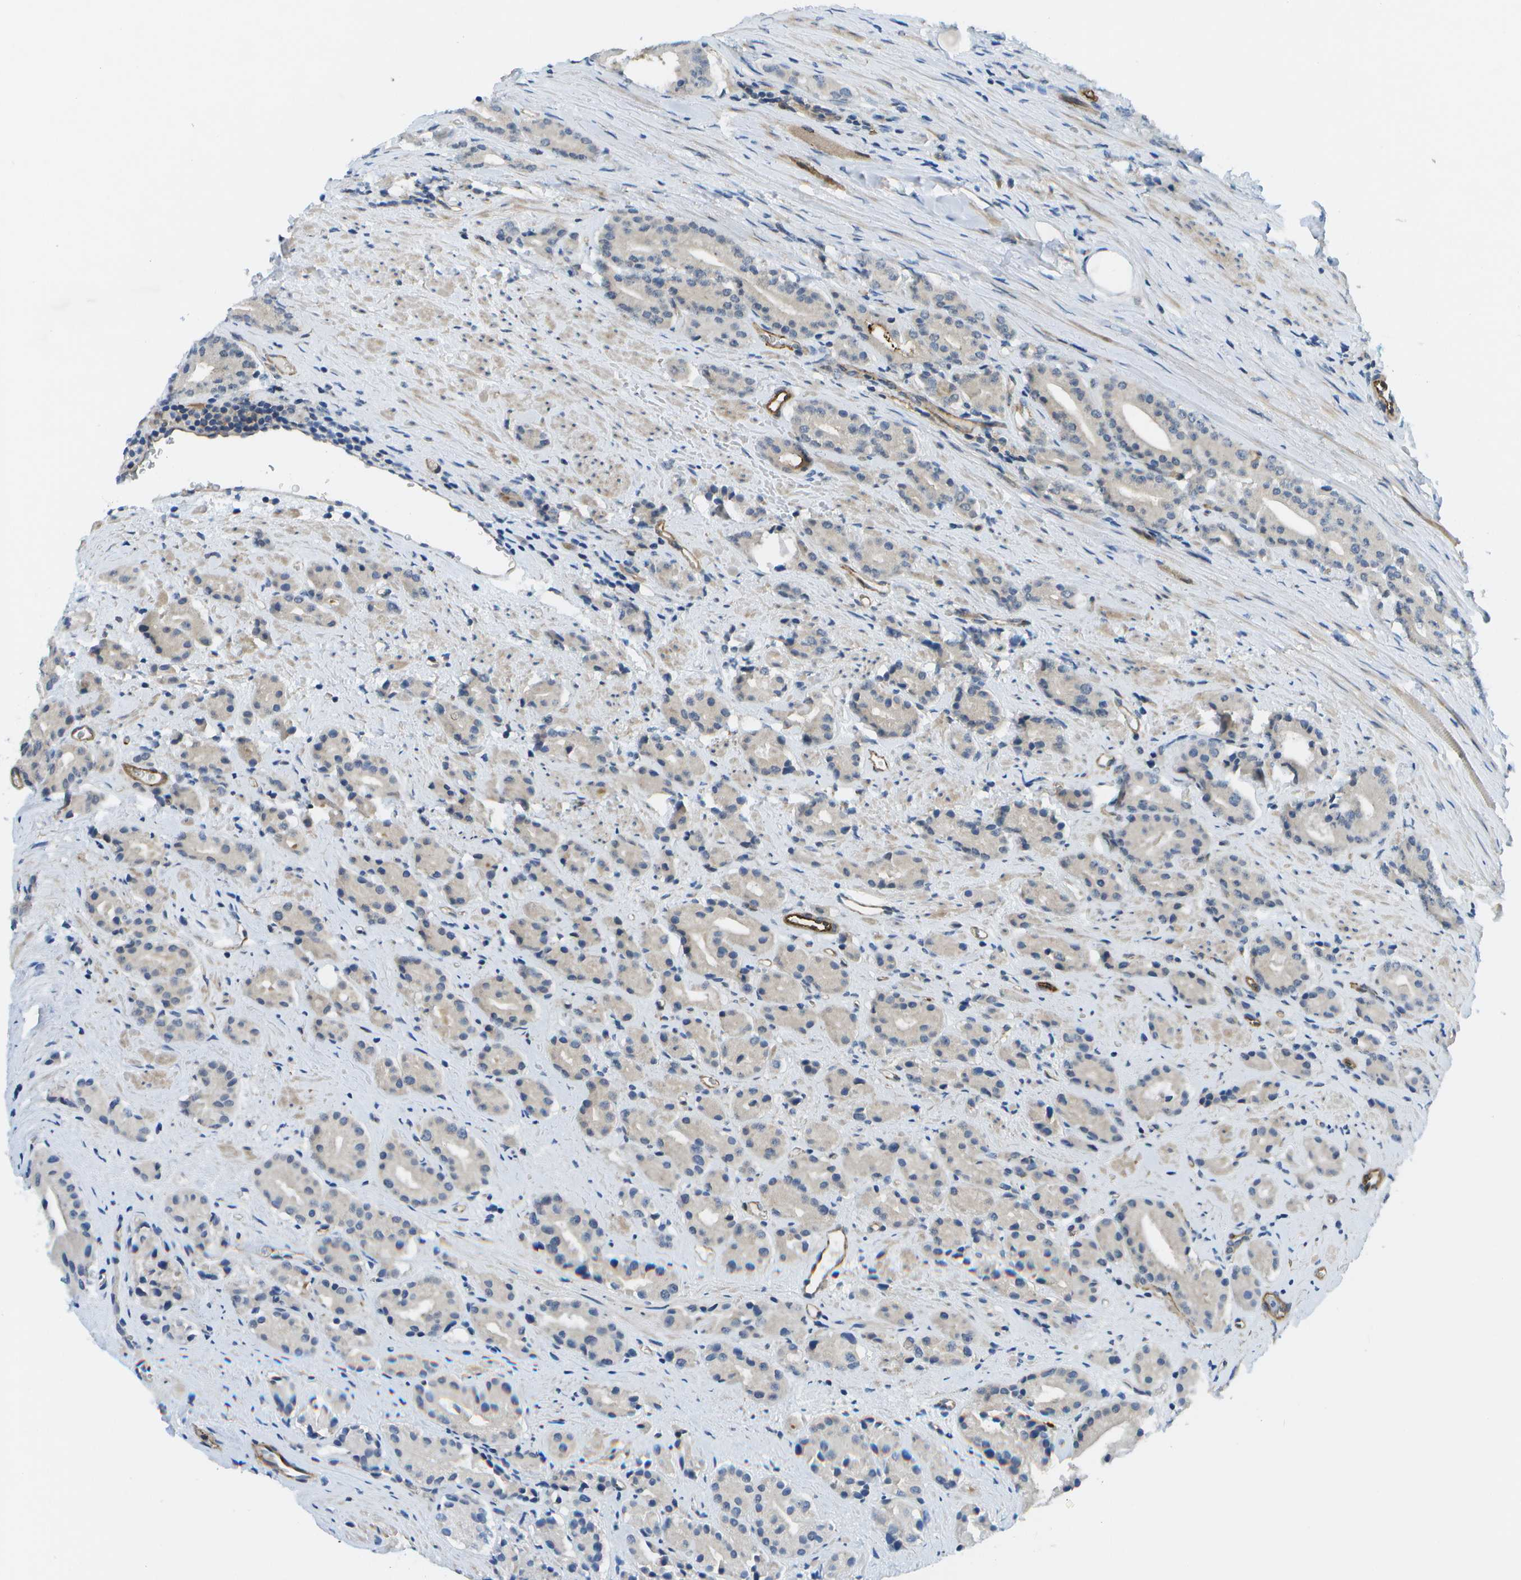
{"staining": {"intensity": "negative", "quantity": "none", "location": "none"}, "tissue": "prostate cancer", "cell_type": "Tumor cells", "image_type": "cancer", "snomed": [{"axis": "morphology", "description": "Adenocarcinoma, High grade"}, {"axis": "topography", "description": "Prostate"}], "caption": "Adenocarcinoma (high-grade) (prostate) stained for a protein using IHC displays no positivity tumor cells.", "gene": "KIAA0040", "patient": {"sex": "male", "age": 71}}